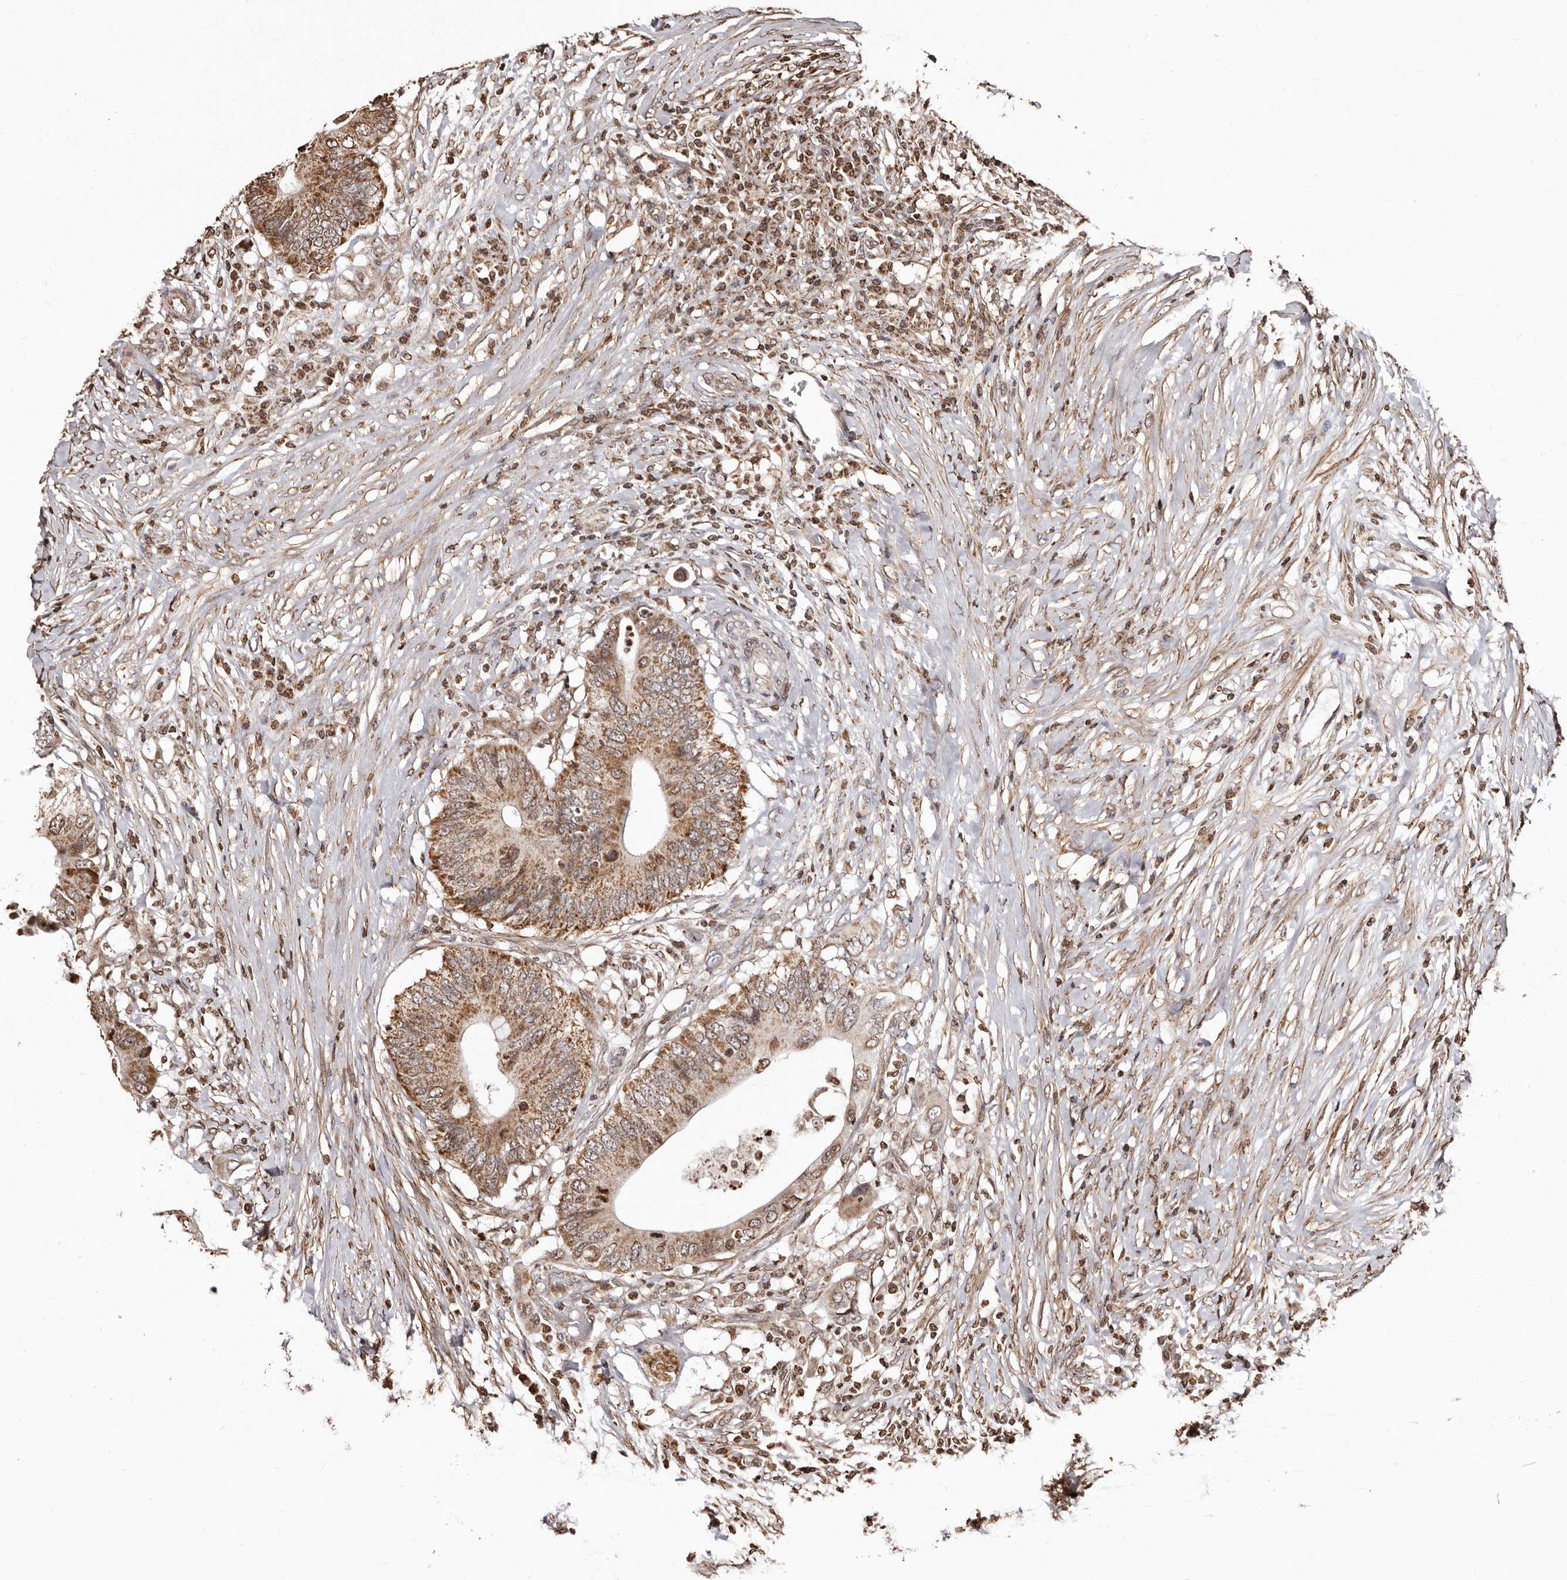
{"staining": {"intensity": "moderate", "quantity": ">75%", "location": "cytoplasmic/membranous"}, "tissue": "colorectal cancer", "cell_type": "Tumor cells", "image_type": "cancer", "snomed": [{"axis": "morphology", "description": "Adenocarcinoma, NOS"}, {"axis": "topography", "description": "Colon"}], "caption": "Immunohistochemical staining of human adenocarcinoma (colorectal) reveals moderate cytoplasmic/membranous protein staining in about >75% of tumor cells. (DAB (3,3'-diaminobenzidine) IHC, brown staining for protein, blue staining for nuclei).", "gene": "CCDC190", "patient": {"sex": "male", "age": 71}}